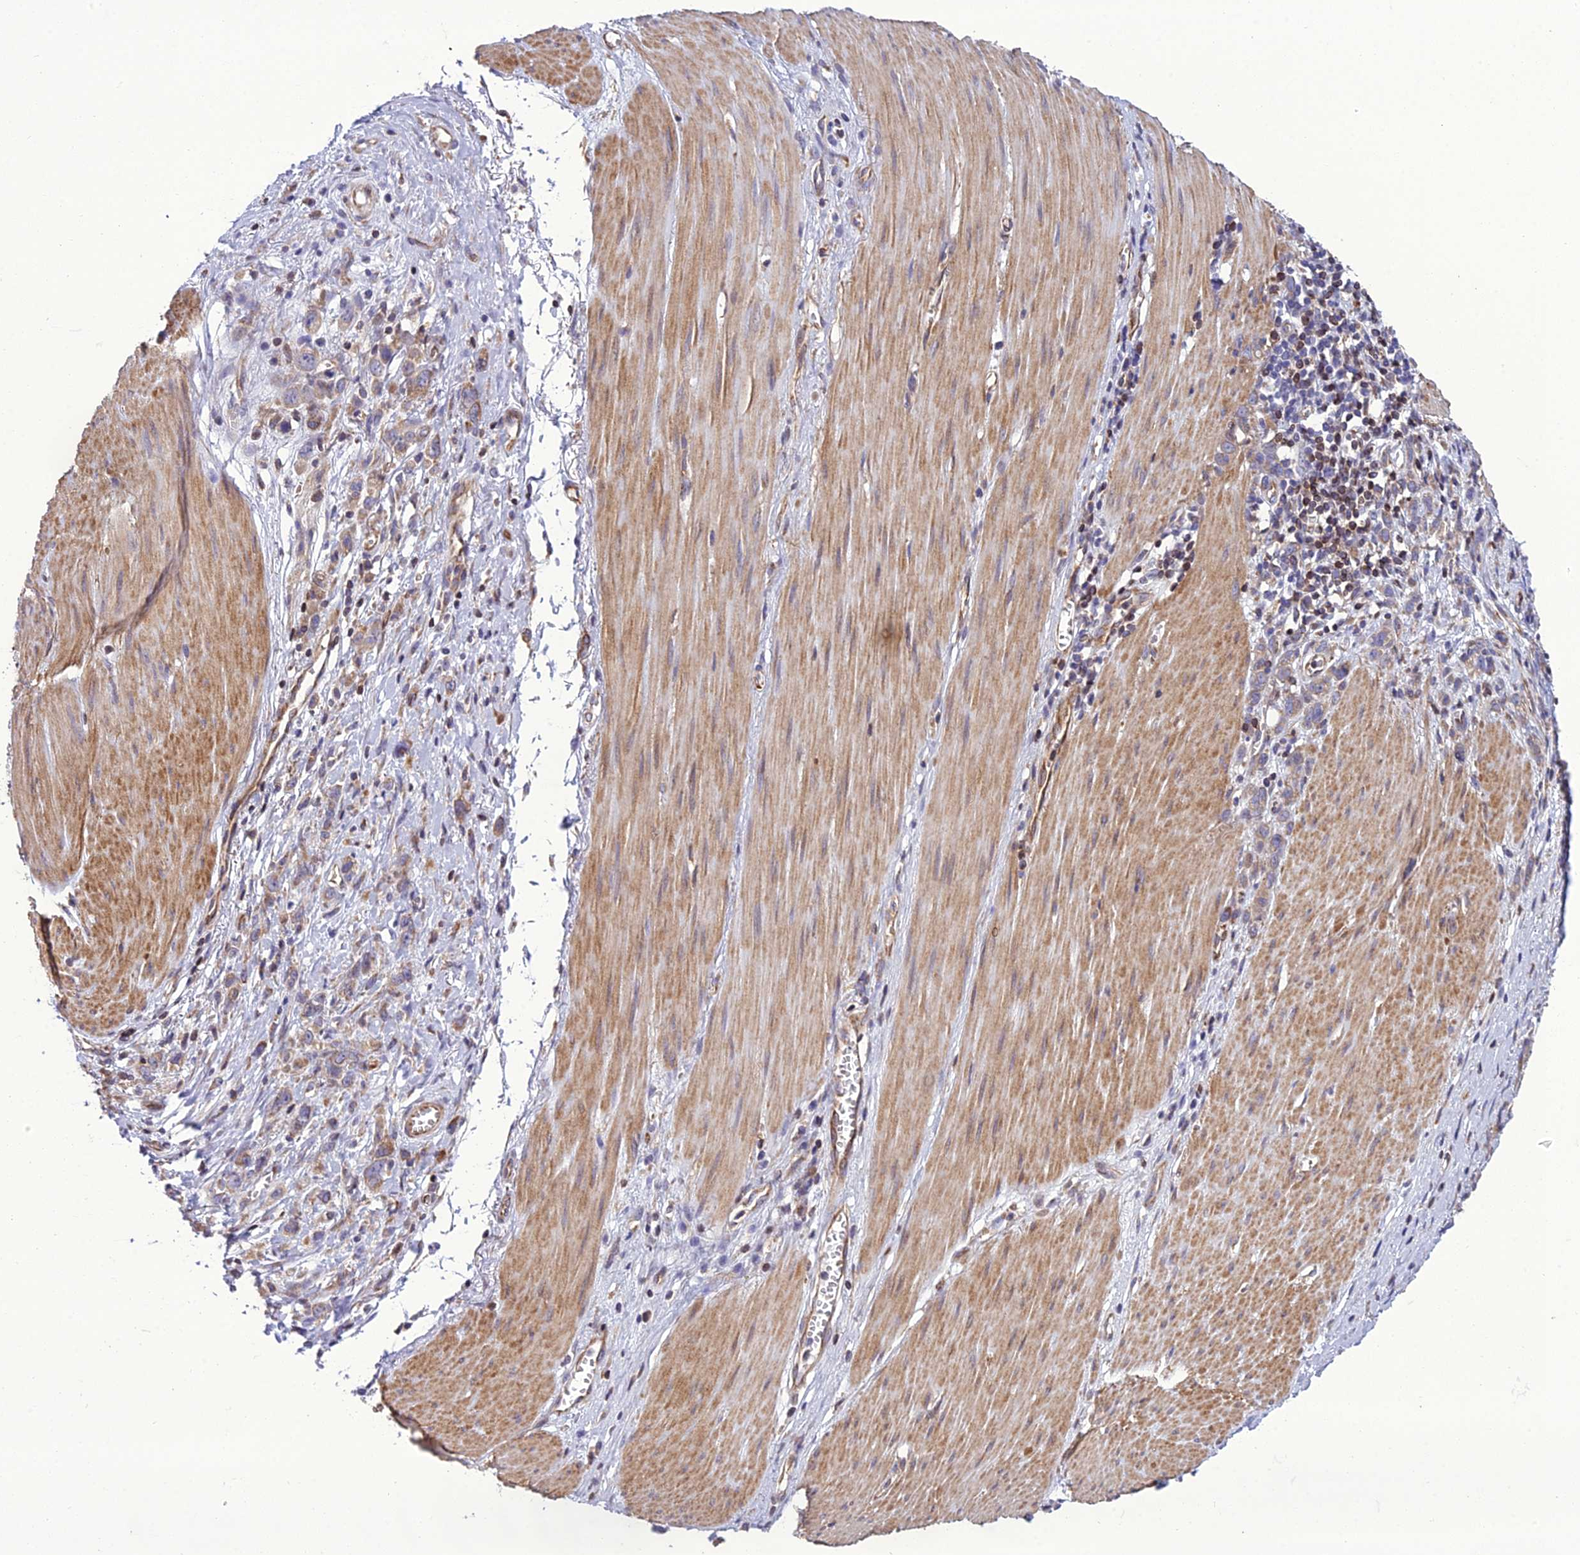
{"staining": {"intensity": "weak", "quantity": ">75%", "location": "cytoplasmic/membranous"}, "tissue": "stomach cancer", "cell_type": "Tumor cells", "image_type": "cancer", "snomed": [{"axis": "morphology", "description": "Adenocarcinoma, NOS"}, {"axis": "topography", "description": "Stomach"}], "caption": "Stomach adenocarcinoma tissue exhibits weak cytoplasmic/membranous staining in approximately >75% of tumor cells", "gene": "GIMAP1", "patient": {"sex": "female", "age": 76}}